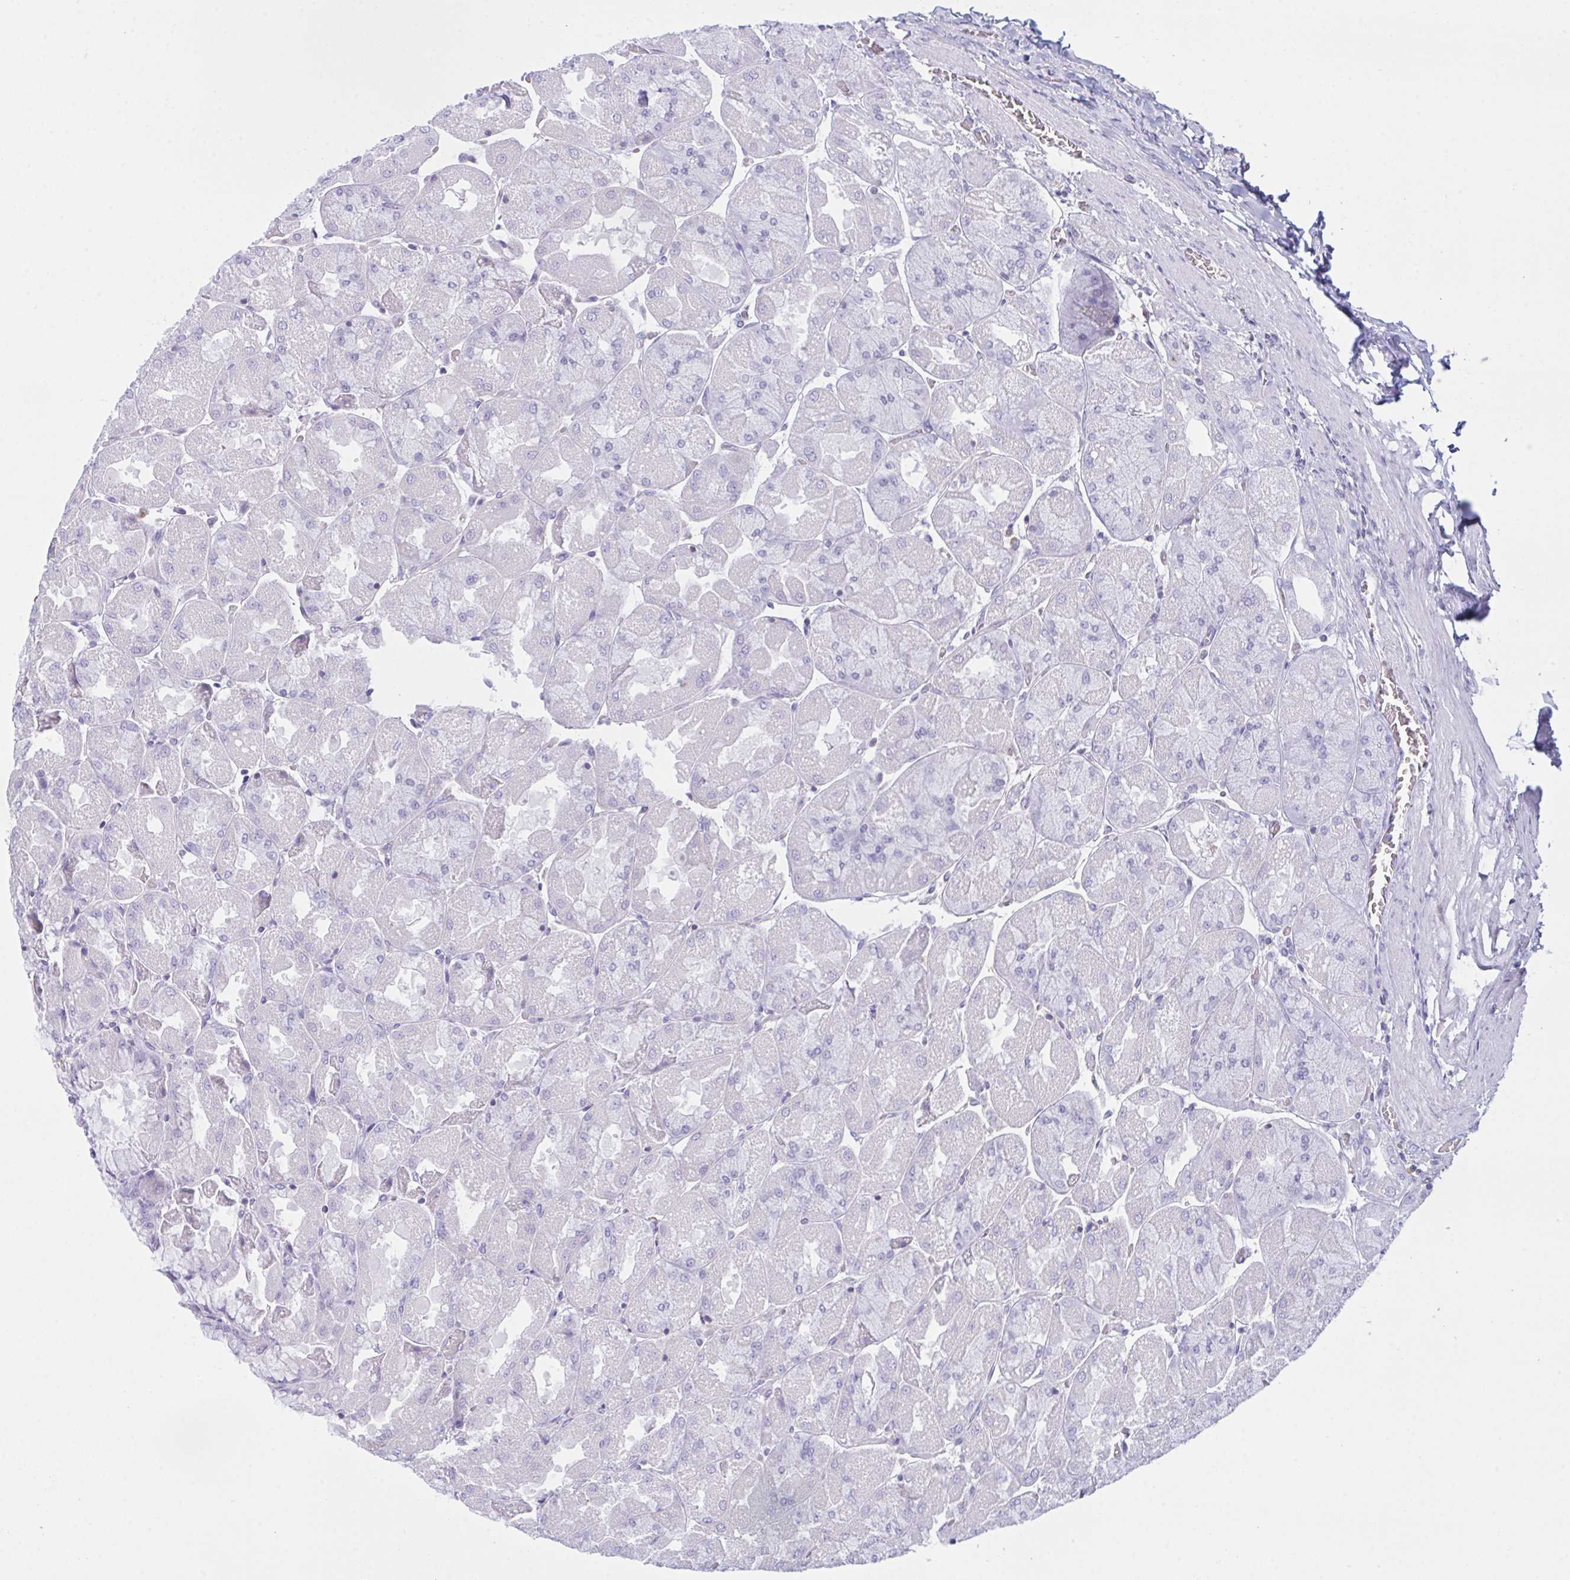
{"staining": {"intensity": "negative", "quantity": "none", "location": "none"}, "tissue": "stomach", "cell_type": "Glandular cells", "image_type": "normal", "snomed": [{"axis": "morphology", "description": "Normal tissue, NOS"}, {"axis": "topography", "description": "Stomach"}], "caption": "High magnification brightfield microscopy of unremarkable stomach stained with DAB (brown) and counterstained with hematoxylin (blue): glandular cells show no significant expression. The staining was performed using DAB to visualize the protein expression in brown, while the nuclei were stained in blue with hematoxylin (Magnification: 20x).", "gene": "MYO1F", "patient": {"sex": "female", "age": 61}}